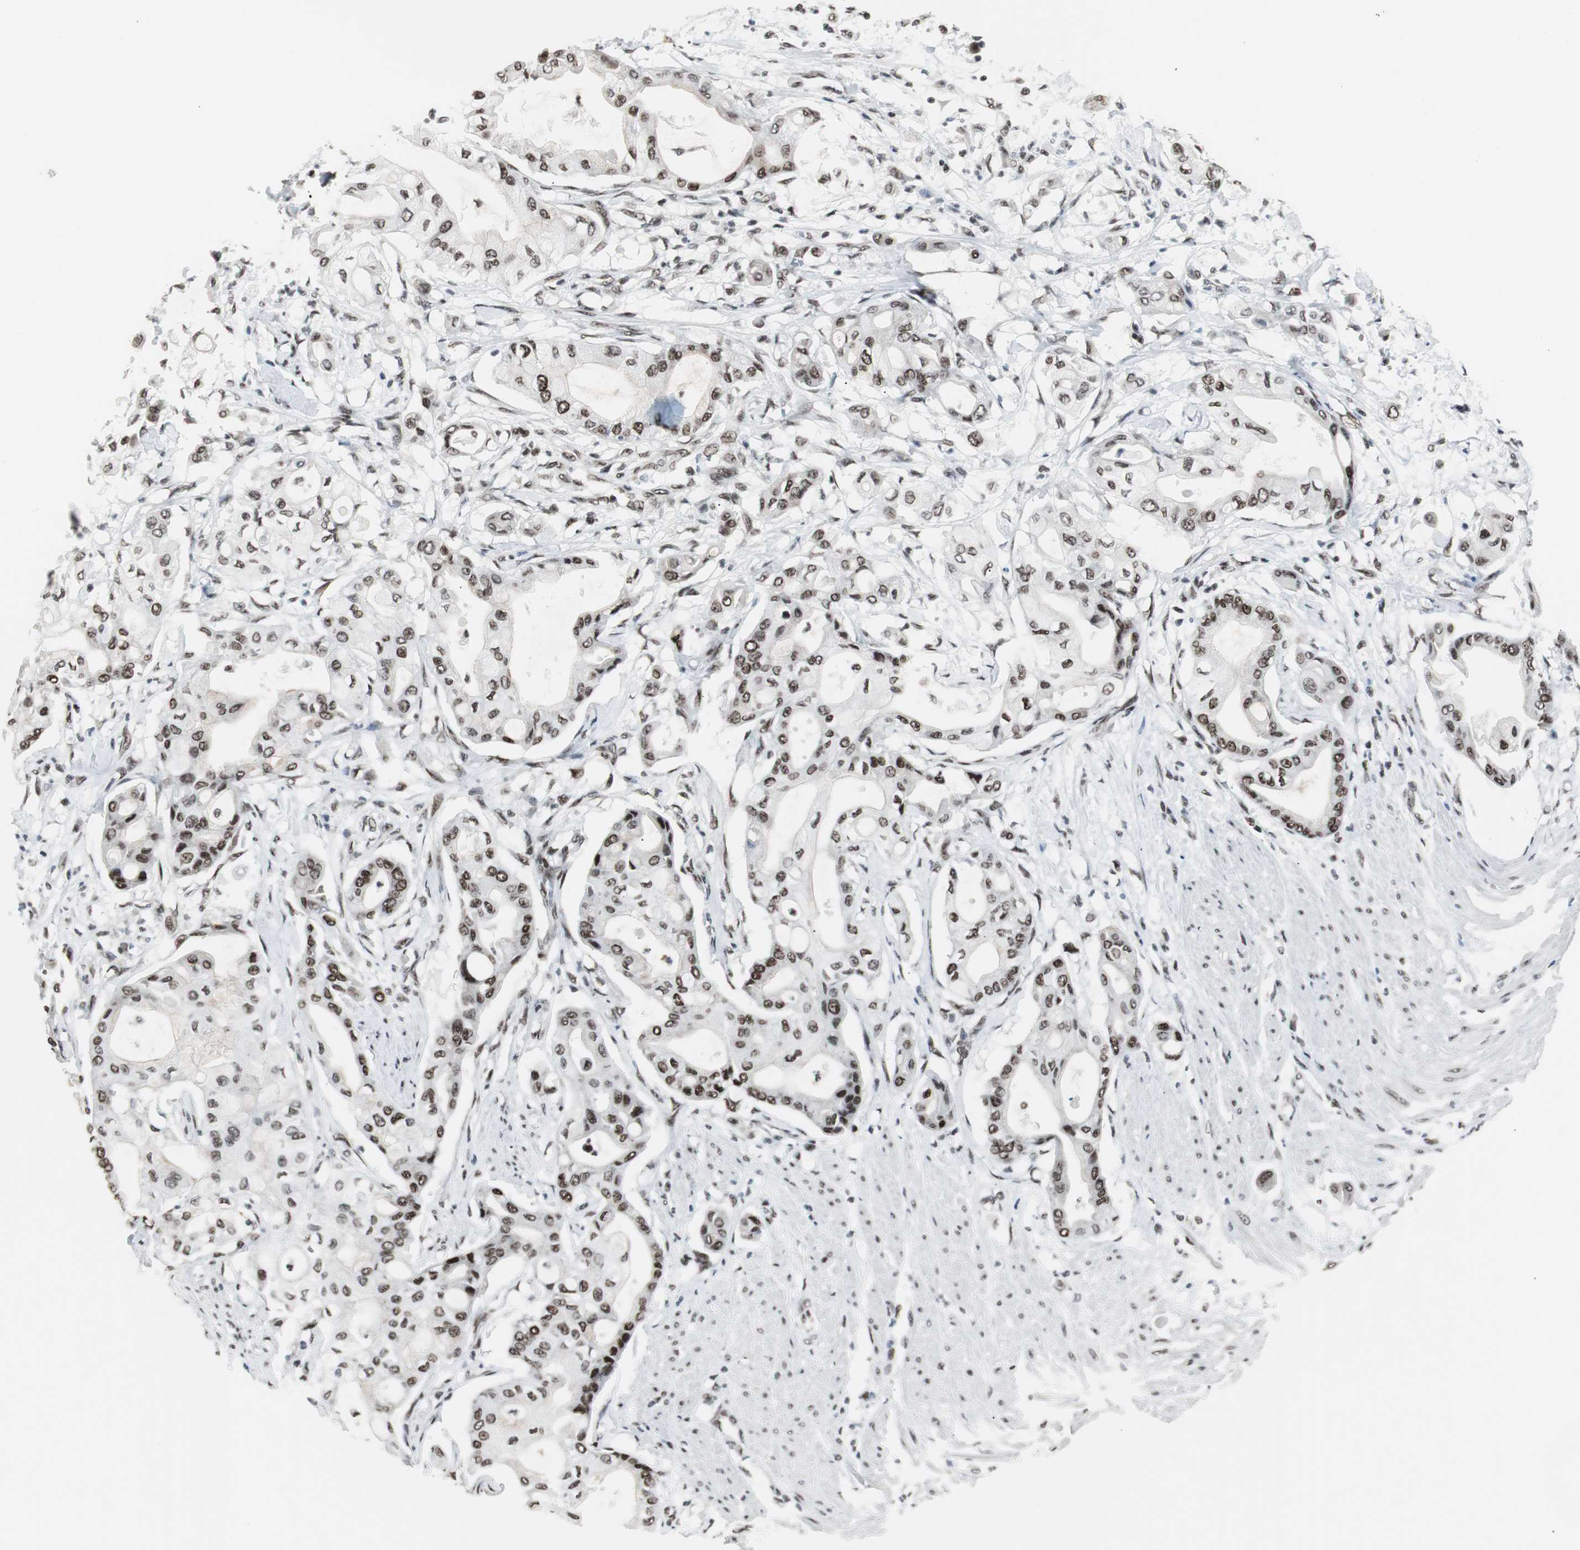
{"staining": {"intensity": "moderate", "quantity": ">75%", "location": "nuclear"}, "tissue": "pancreatic cancer", "cell_type": "Tumor cells", "image_type": "cancer", "snomed": [{"axis": "morphology", "description": "Adenocarcinoma, NOS"}, {"axis": "morphology", "description": "Adenocarcinoma, metastatic, NOS"}, {"axis": "topography", "description": "Lymph node"}, {"axis": "topography", "description": "Pancreas"}, {"axis": "topography", "description": "Duodenum"}], "caption": "Moderate nuclear positivity is appreciated in approximately >75% of tumor cells in pancreatic cancer (metastatic adenocarcinoma).", "gene": "XRCC1", "patient": {"sex": "female", "age": 64}}